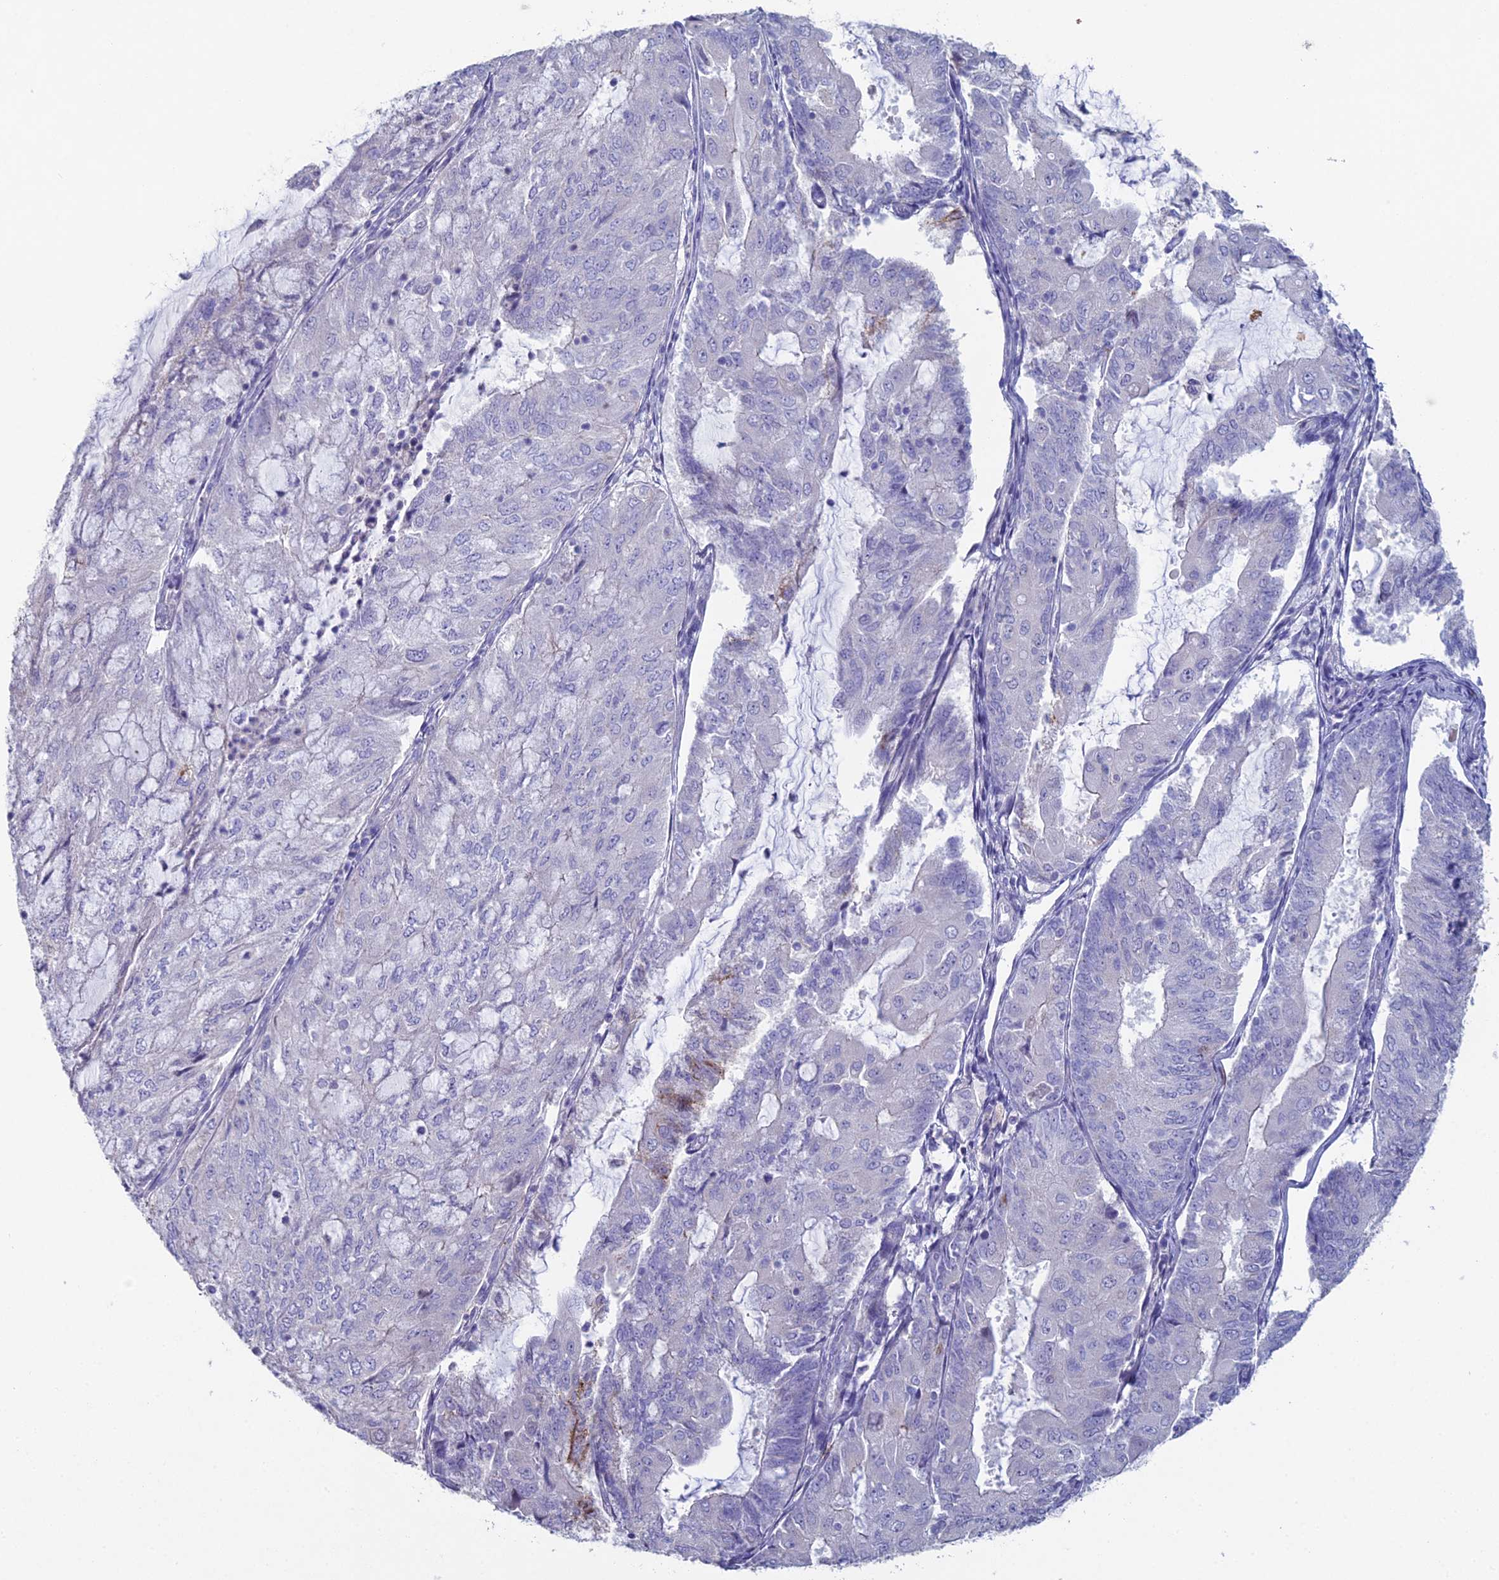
{"staining": {"intensity": "negative", "quantity": "none", "location": "none"}, "tissue": "endometrial cancer", "cell_type": "Tumor cells", "image_type": "cancer", "snomed": [{"axis": "morphology", "description": "Adenocarcinoma, NOS"}, {"axis": "topography", "description": "Endometrium"}], "caption": "Immunohistochemistry (IHC) image of neoplastic tissue: endometrial cancer stained with DAB exhibits no significant protein staining in tumor cells.", "gene": "NCAM1", "patient": {"sex": "female", "age": 81}}